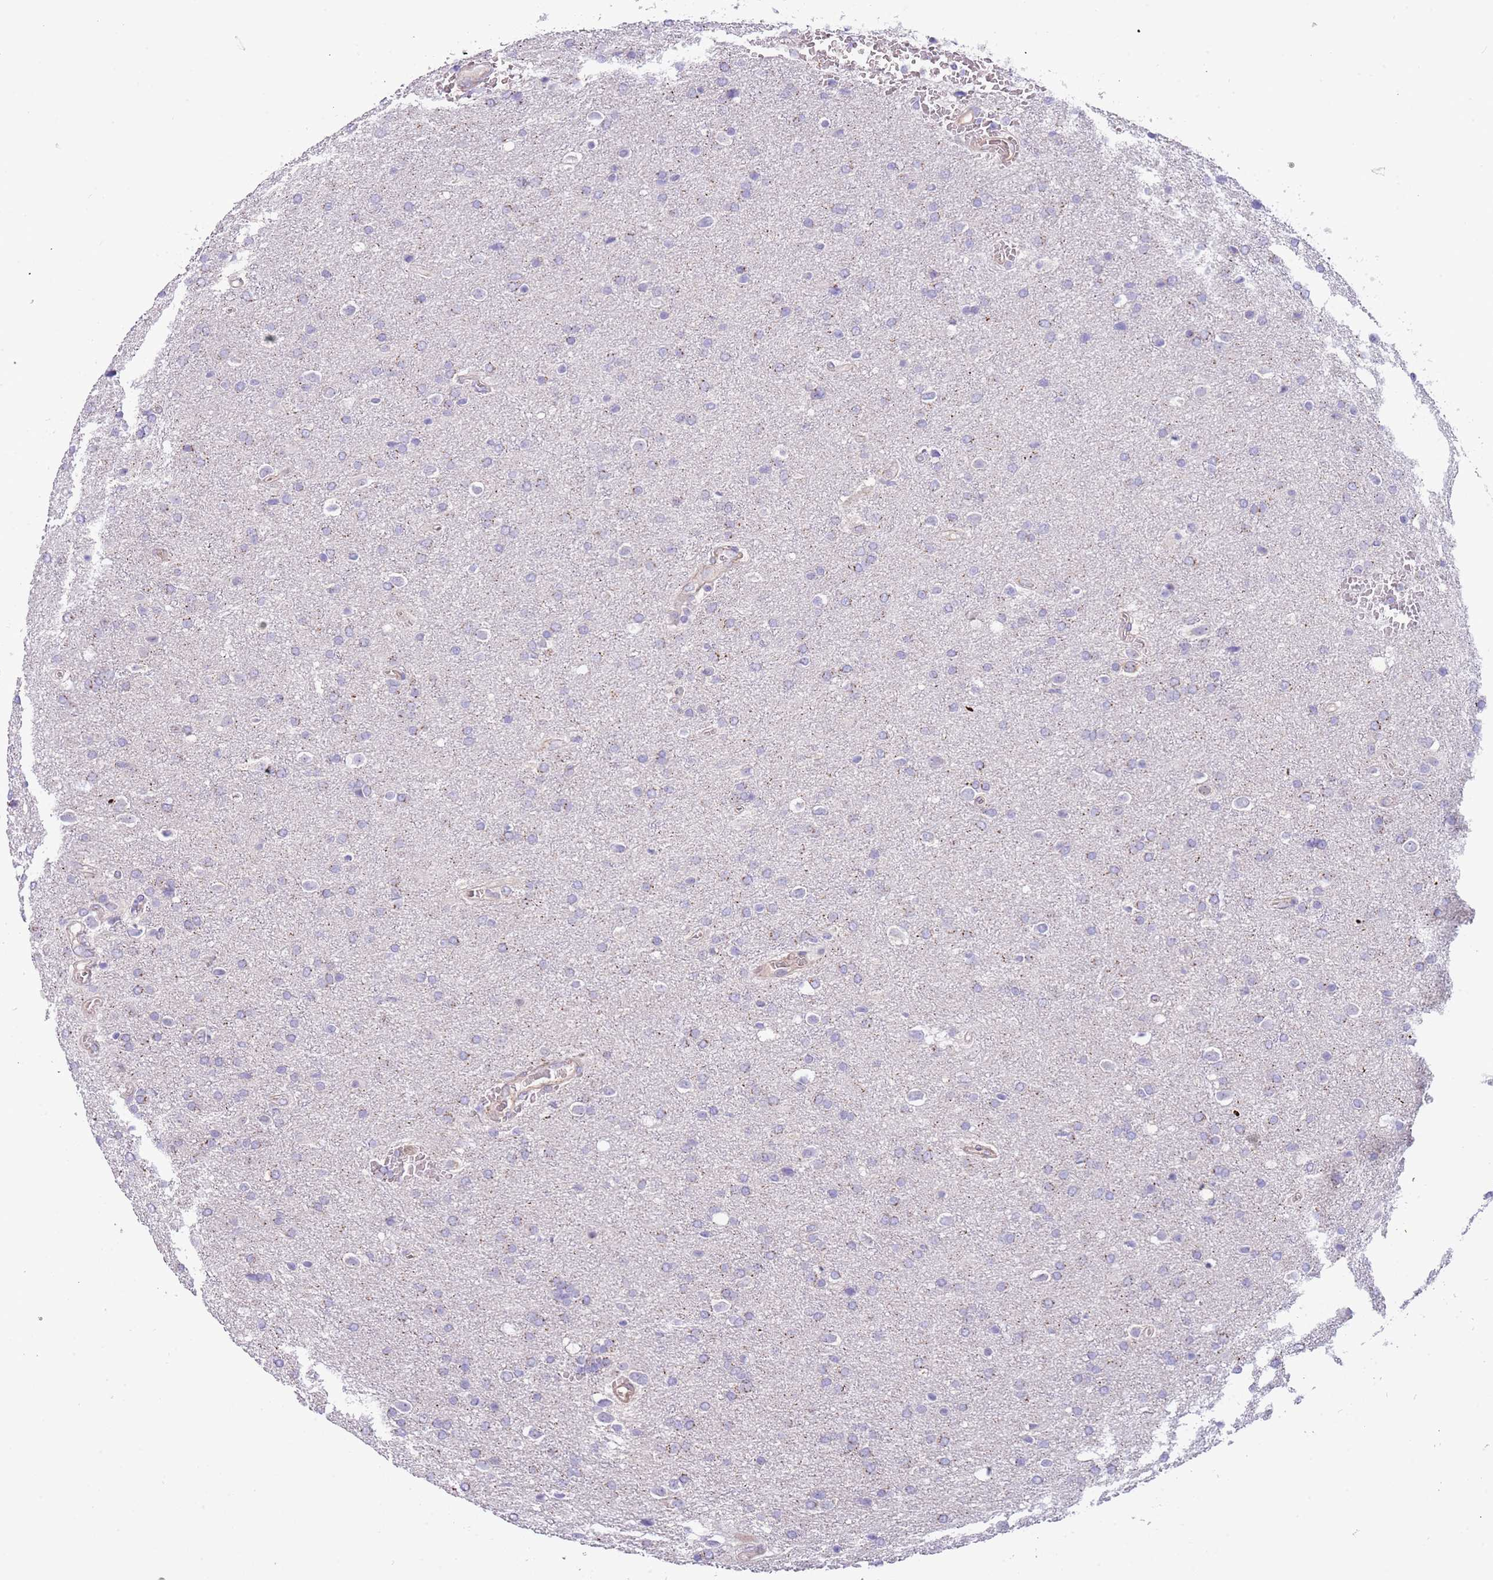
{"staining": {"intensity": "negative", "quantity": "none", "location": "none"}, "tissue": "glioma", "cell_type": "Tumor cells", "image_type": "cancer", "snomed": [{"axis": "morphology", "description": "Glioma, malignant, Low grade"}, {"axis": "topography", "description": "Brain"}], "caption": "A micrograph of glioma stained for a protein demonstrates no brown staining in tumor cells.", "gene": "ITGB6", "patient": {"sex": "female", "age": 32}}